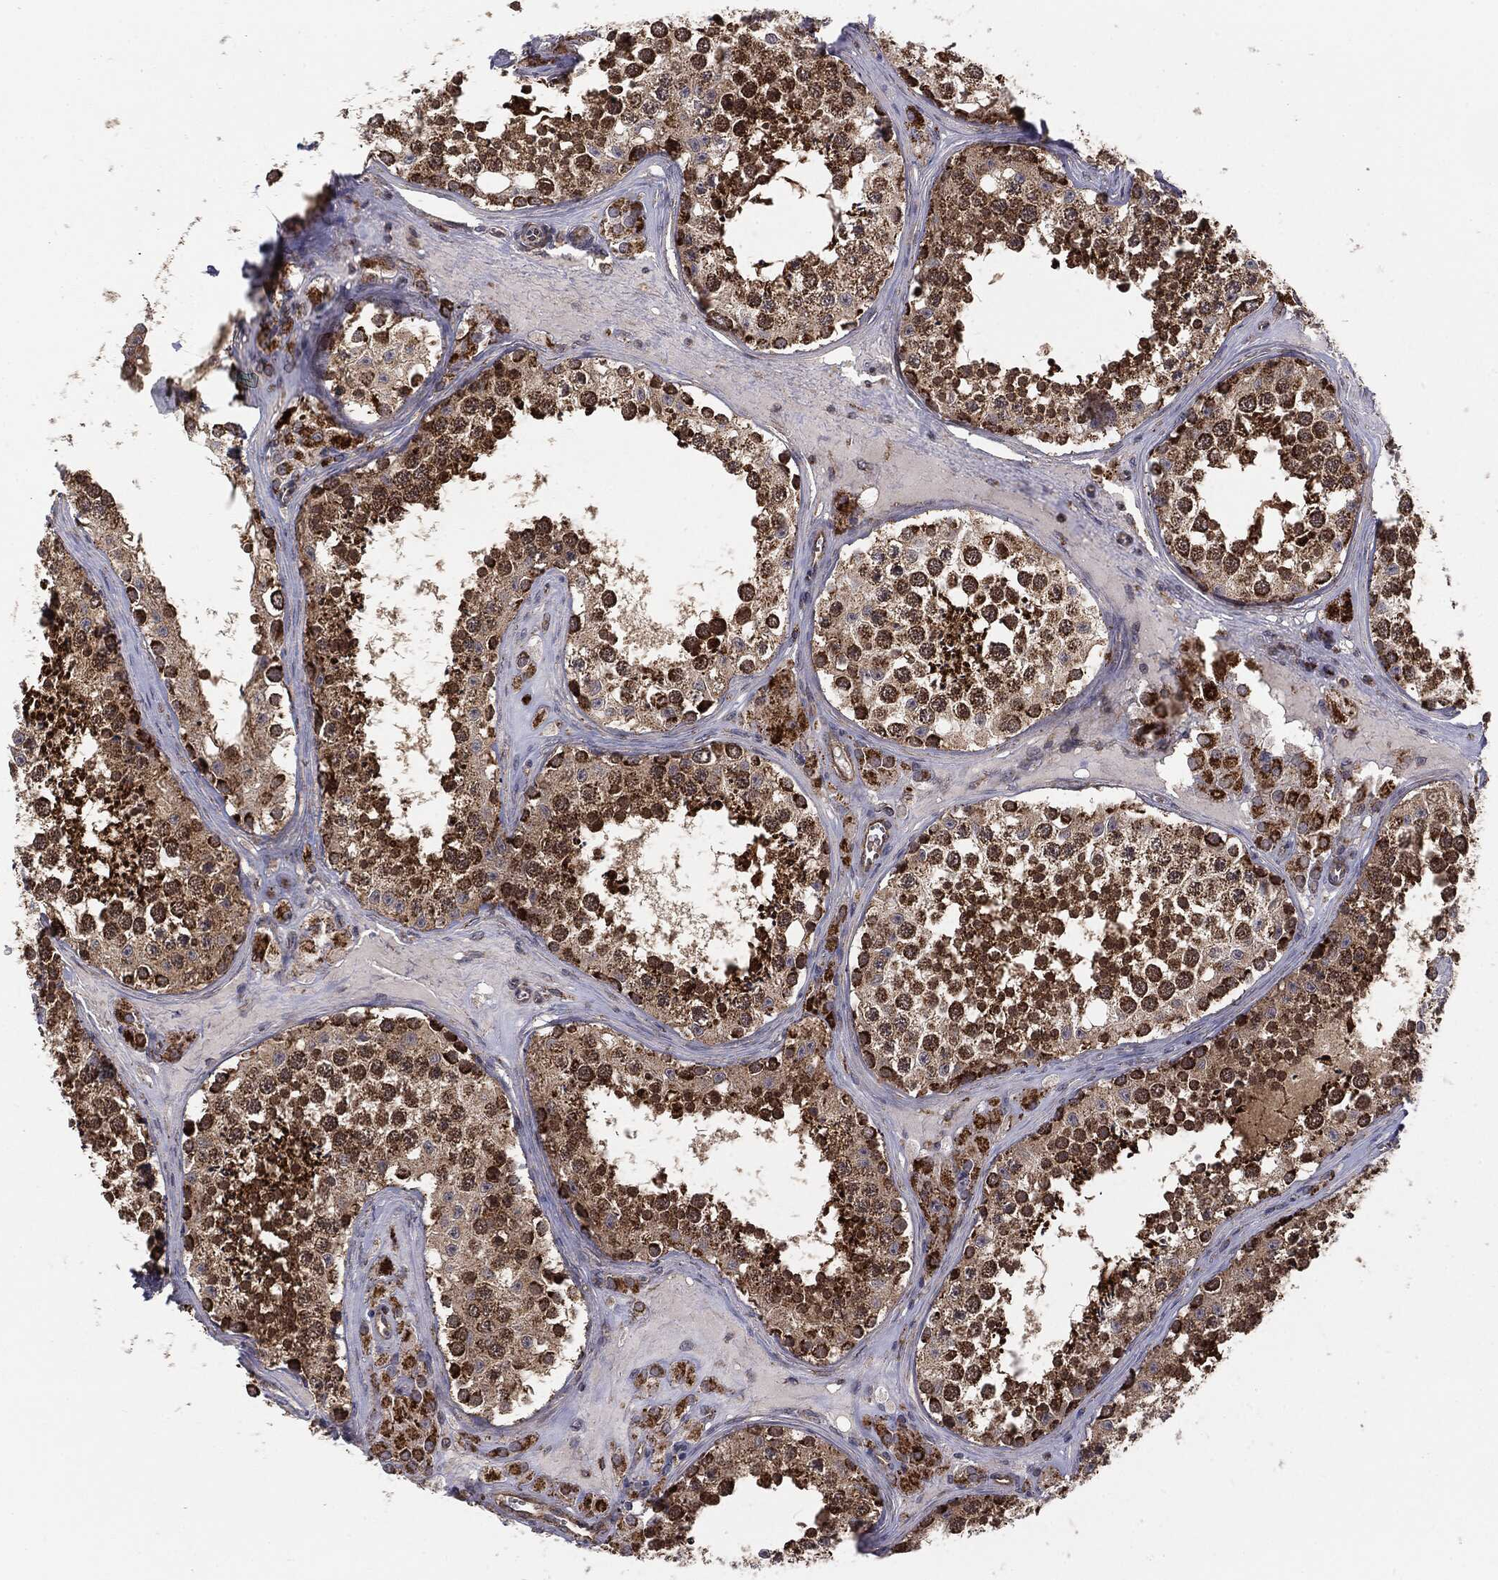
{"staining": {"intensity": "strong", "quantity": ">75%", "location": "cytoplasmic/membranous"}, "tissue": "testis", "cell_type": "Cells in seminiferous ducts", "image_type": "normal", "snomed": [{"axis": "morphology", "description": "Normal tissue, NOS"}, {"axis": "topography", "description": "Testis"}], "caption": "The photomicrograph displays staining of benign testis, revealing strong cytoplasmic/membranous protein expression (brown color) within cells in seminiferous ducts. (DAB IHC with brightfield microscopy, high magnification).", "gene": "MTOR", "patient": {"sex": "male", "age": 31}}